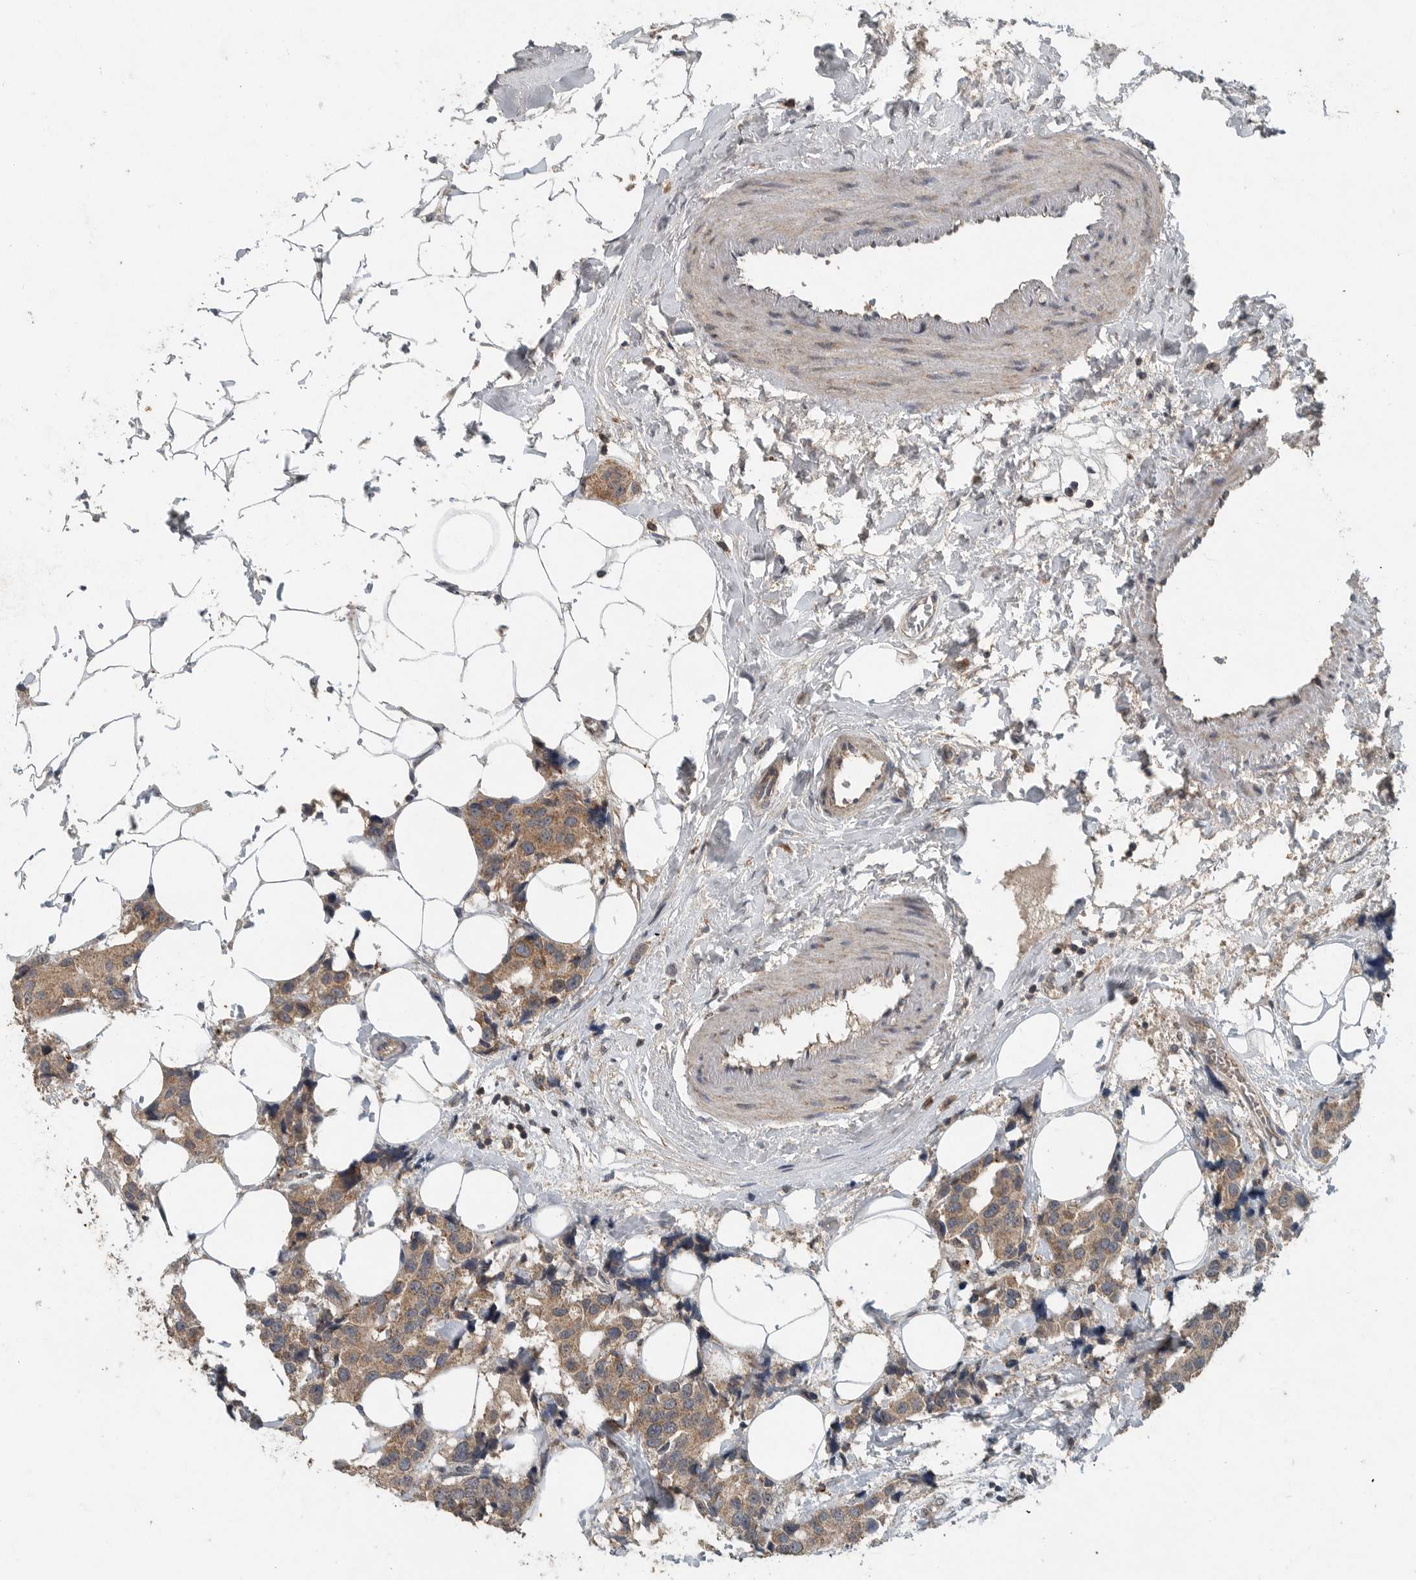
{"staining": {"intensity": "moderate", "quantity": ">75%", "location": "cytoplasmic/membranous"}, "tissue": "breast cancer", "cell_type": "Tumor cells", "image_type": "cancer", "snomed": [{"axis": "morphology", "description": "Normal tissue, NOS"}, {"axis": "morphology", "description": "Duct carcinoma"}, {"axis": "topography", "description": "Breast"}], "caption": "Protein expression analysis of human breast infiltrating ductal carcinoma reveals moderate cytoplasmic/membranous staining in approximately >75% of tumor cells.", "gene": "IL6ST", "patient": {"sex": "female", "age": 39}}